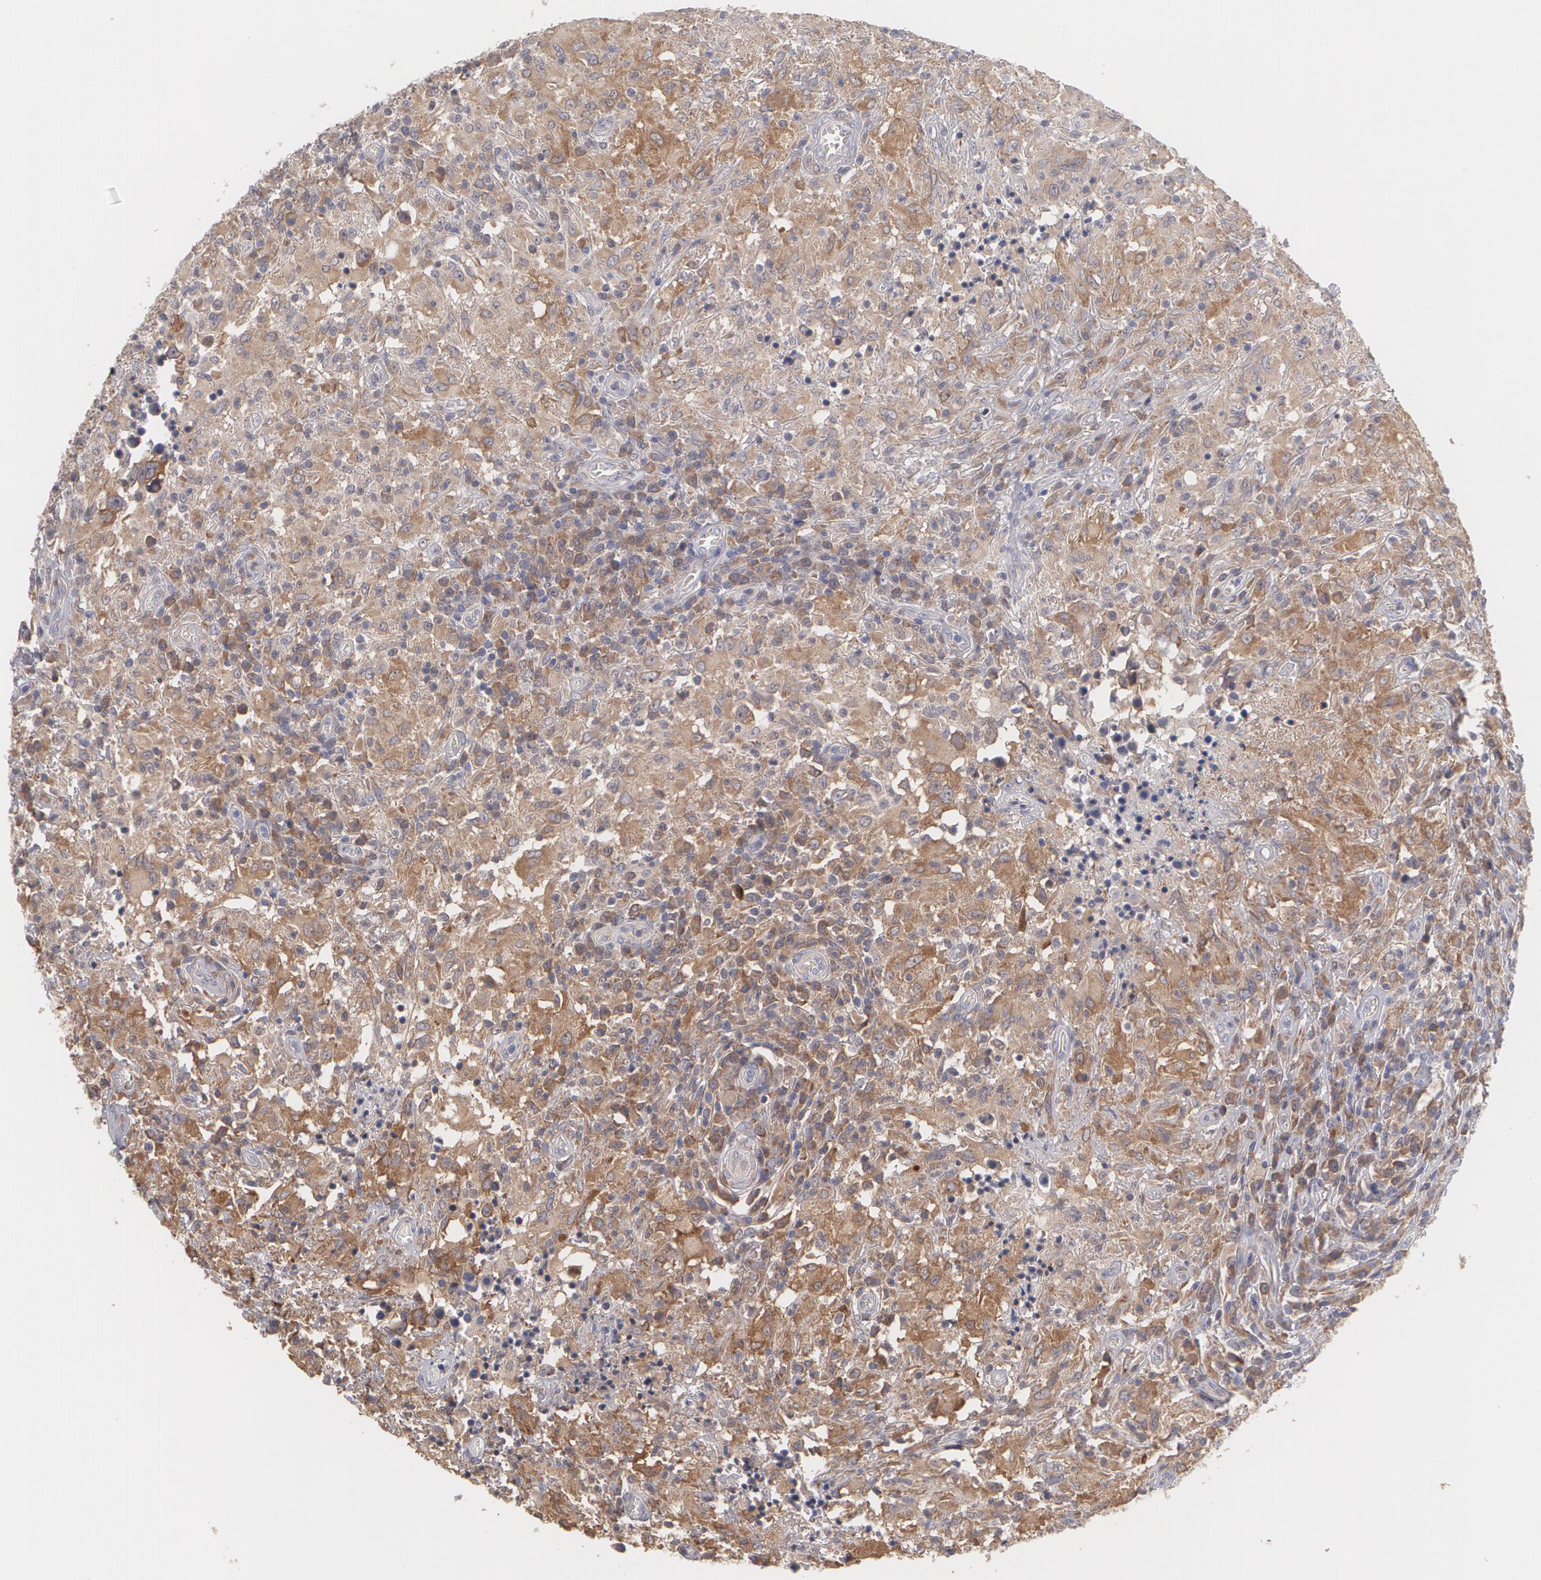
{"staining": {"intensity": "moderate", "quantity": ">75%", "location": "cytoplasmic/membranous"}, "tissue": "testis cancer", "cell_type": "Tumor cells", "image_type": "cancer", "snomed": [{"axis": "morphology", "description": "Seminoma, NOS"}, {"axis": "topography", "description": "Testis"}], "caption": "This is a histology image of immunohistochemistry (IHC) staining of seminoma (testis), which shows moderate positivity in the cytoplasmic/membranous of tumor cells.", "gene": "MTHFD1", "patient": {"sex": "male", "age": 34}}